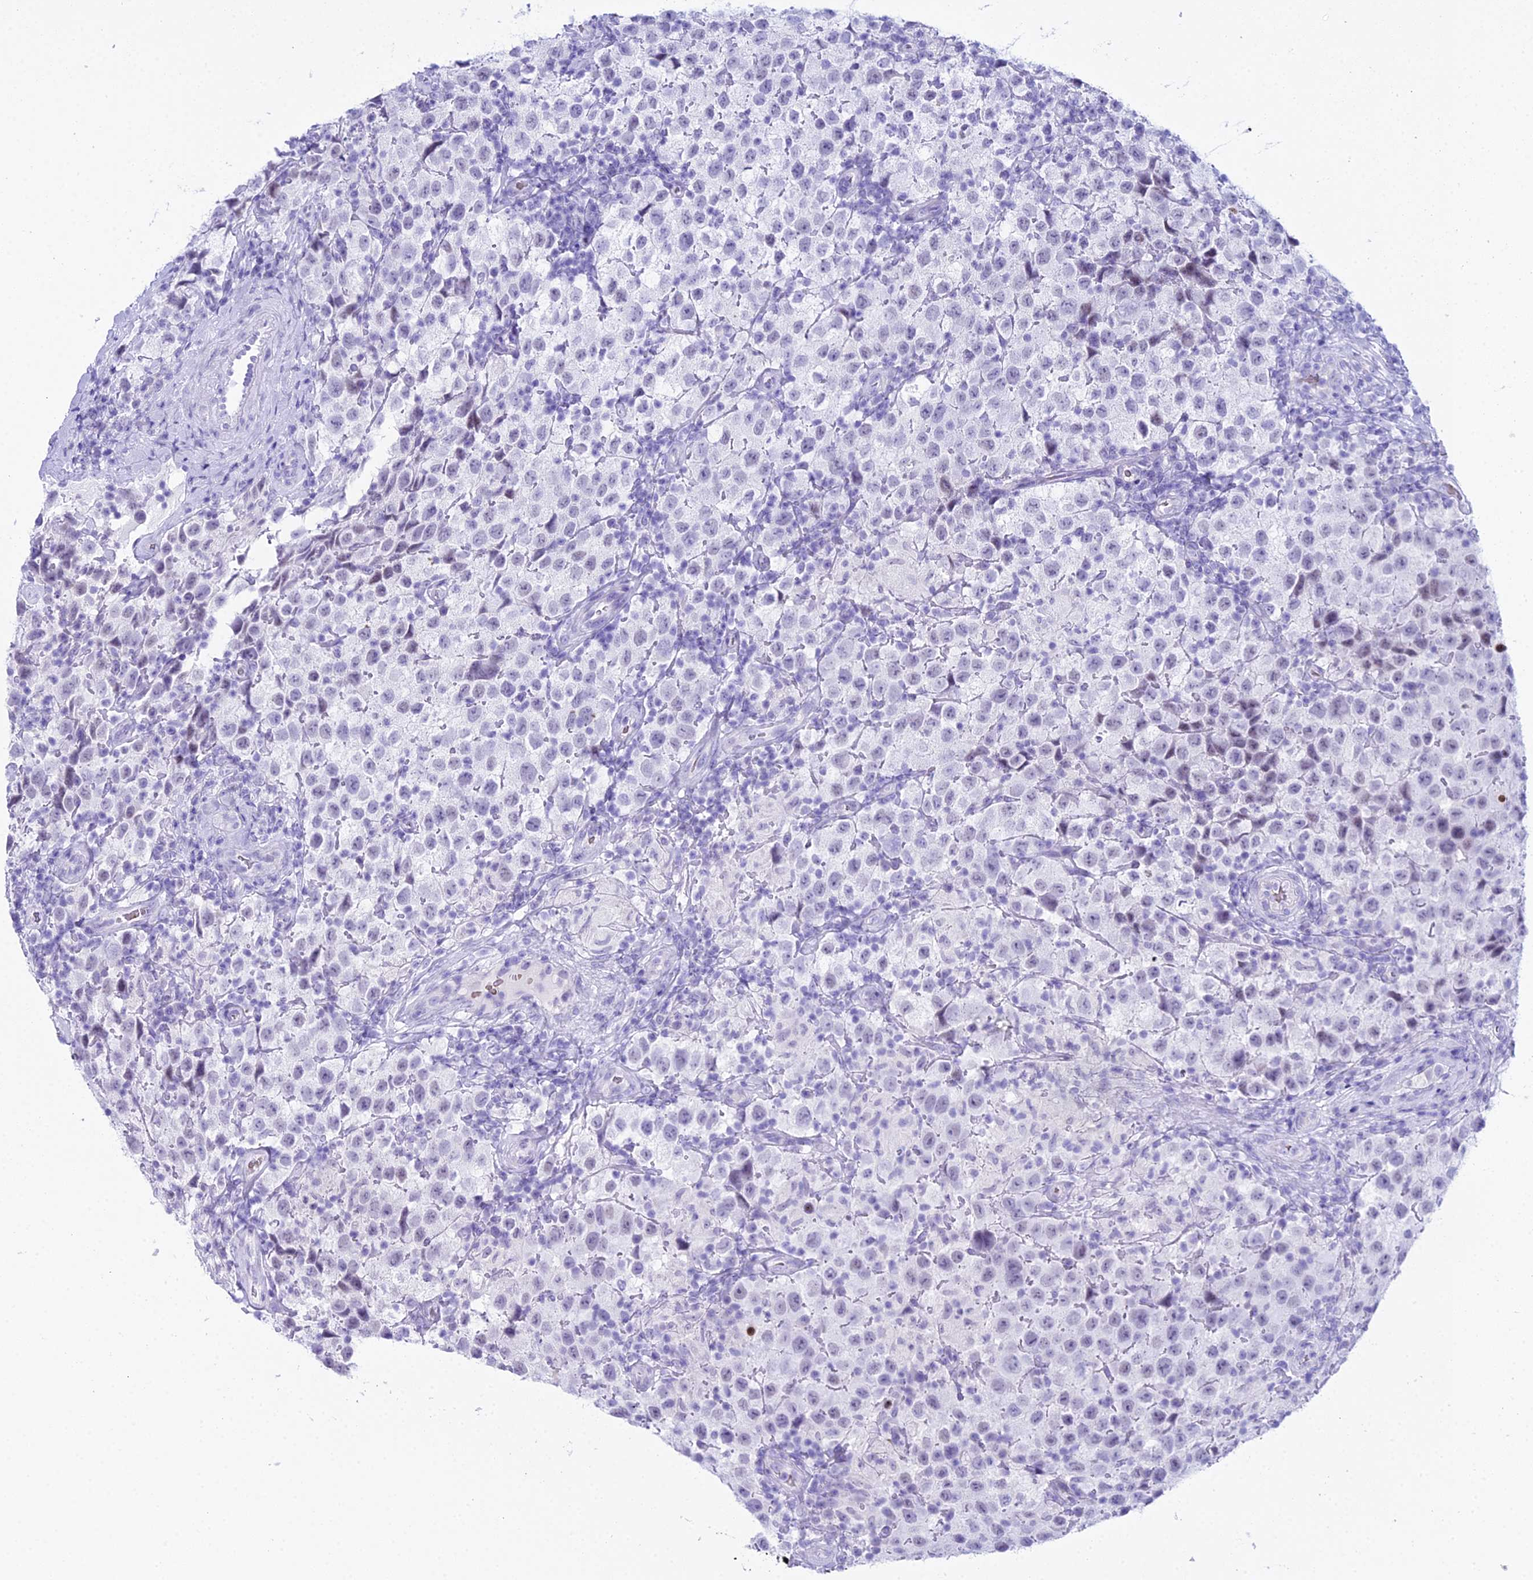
{"staining": {"intensity": "negative", "quantity": "none", "location": "none"}, "tissue": "testis cancer", "cell_type": "Tumor cells", "image_type": "cancer", "snomed": [{"axis": "morphology", "description": "Seminoma, NOS"}, {"axis": "morphology", "description": "Carcinoma, Embryonal, NOS"}, {"axis": "topography", "description": "Testis"}], "caption": "A photomicrograph of human seminoma (testis) is negative for staining in tumor cells.", "gene": "RNPS1", "patient": {"sex": "male", "age": 41}}